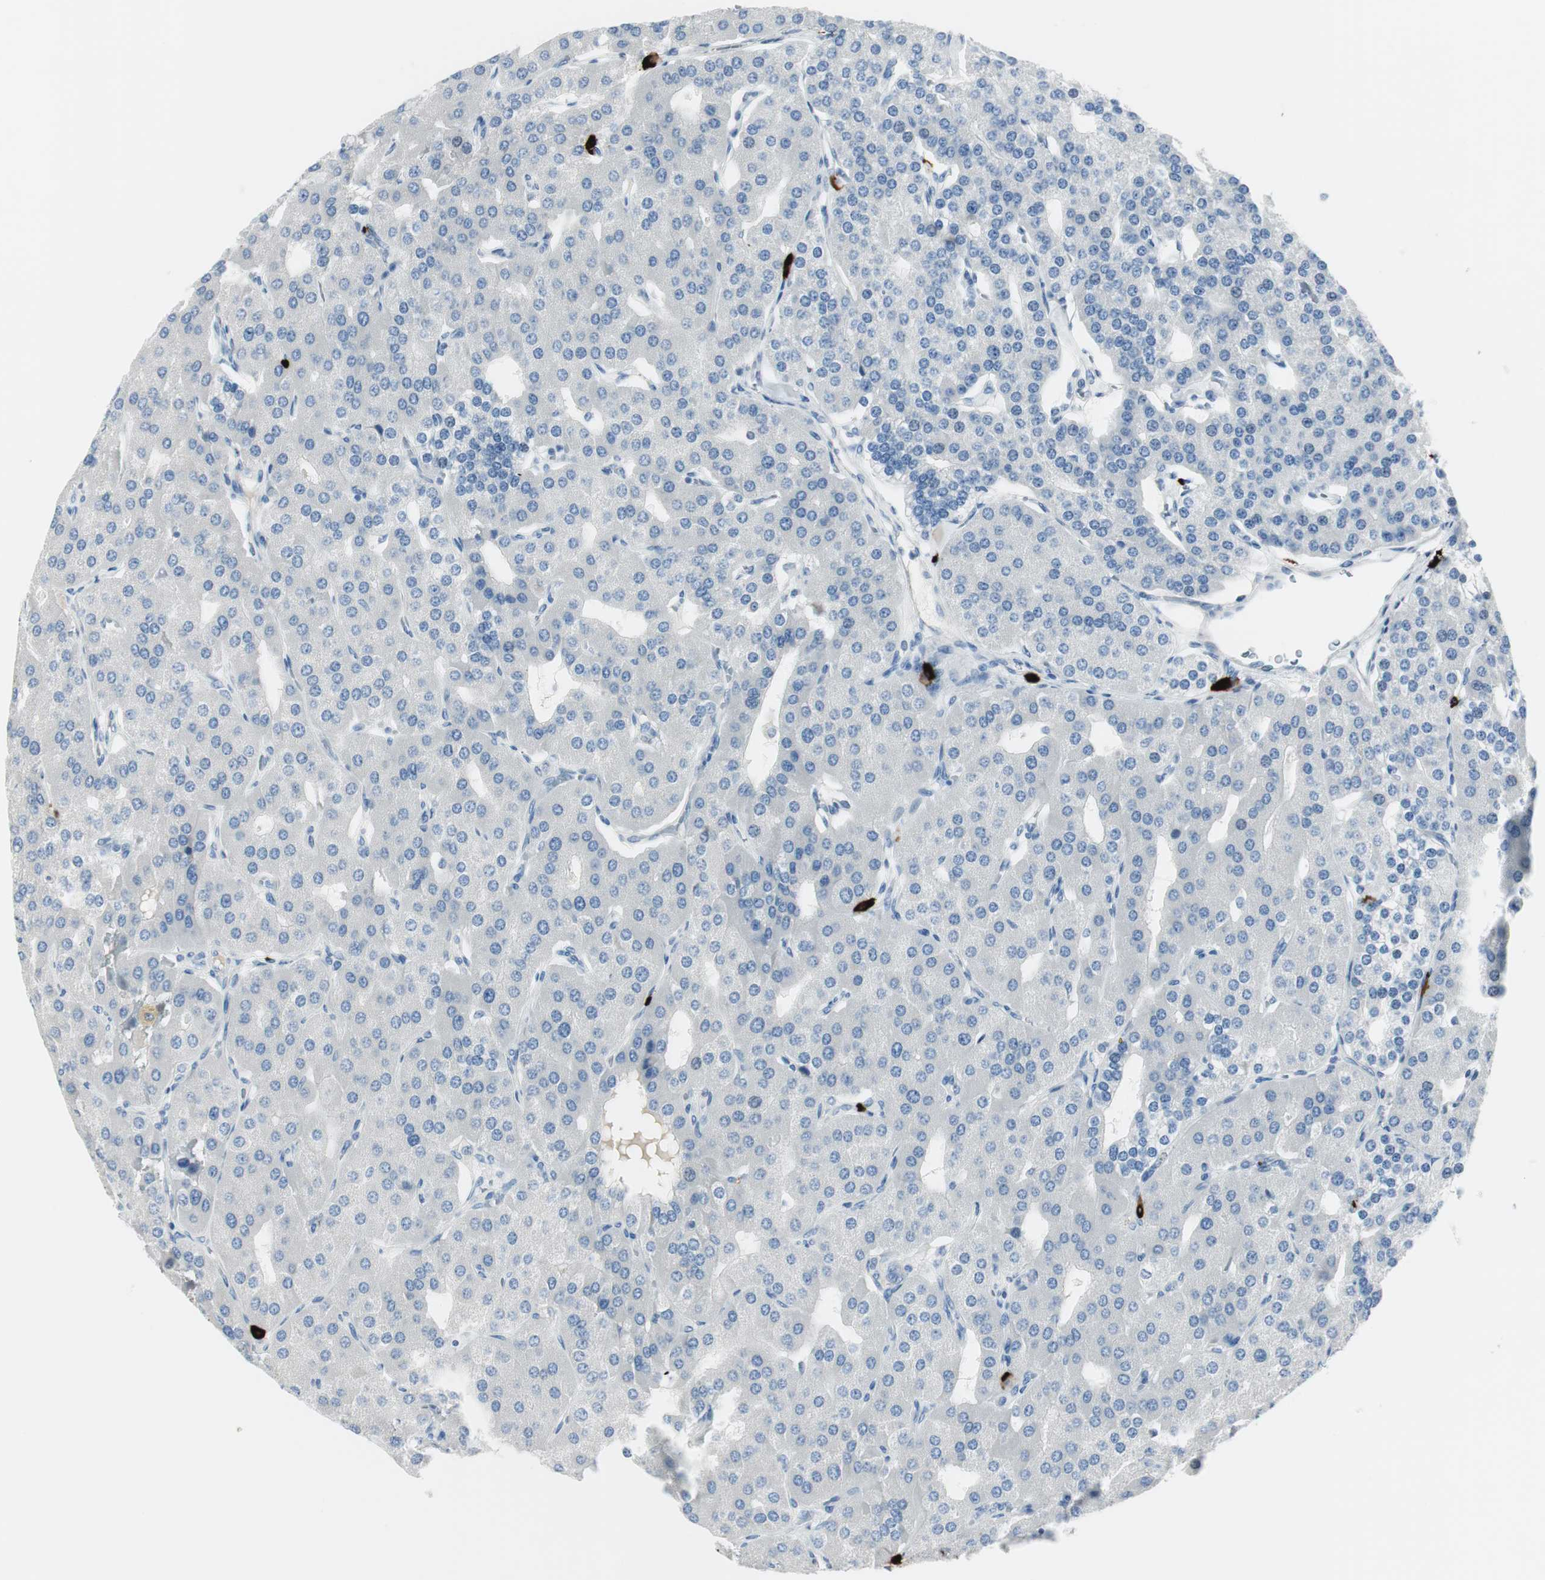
{"staining": {"intensity": "negative", "quantity": "none", "location": "none"}, "tissue": "parathyroid gland", "cell_type": "Glandular cells", "image_type": "normal", "snomed": [{"axis": "morphology", "description": "Normal tissue, NOS"}, {"axis": "morphology", "description": "Adenoma, NOS"}, {"axis": "topography", "description": "Parathyroid gland"}], "caption": "Protein analysis of normal parathyroid gland displays no significant staining in glandular cells. The staining is performed using DAB (3,3'-diaminobenzidine) brown chromogen with nuclei counter-stained in using hematoxylin.", "gene": "DLG4", "patient": {"sex": "female", "age": 86}}